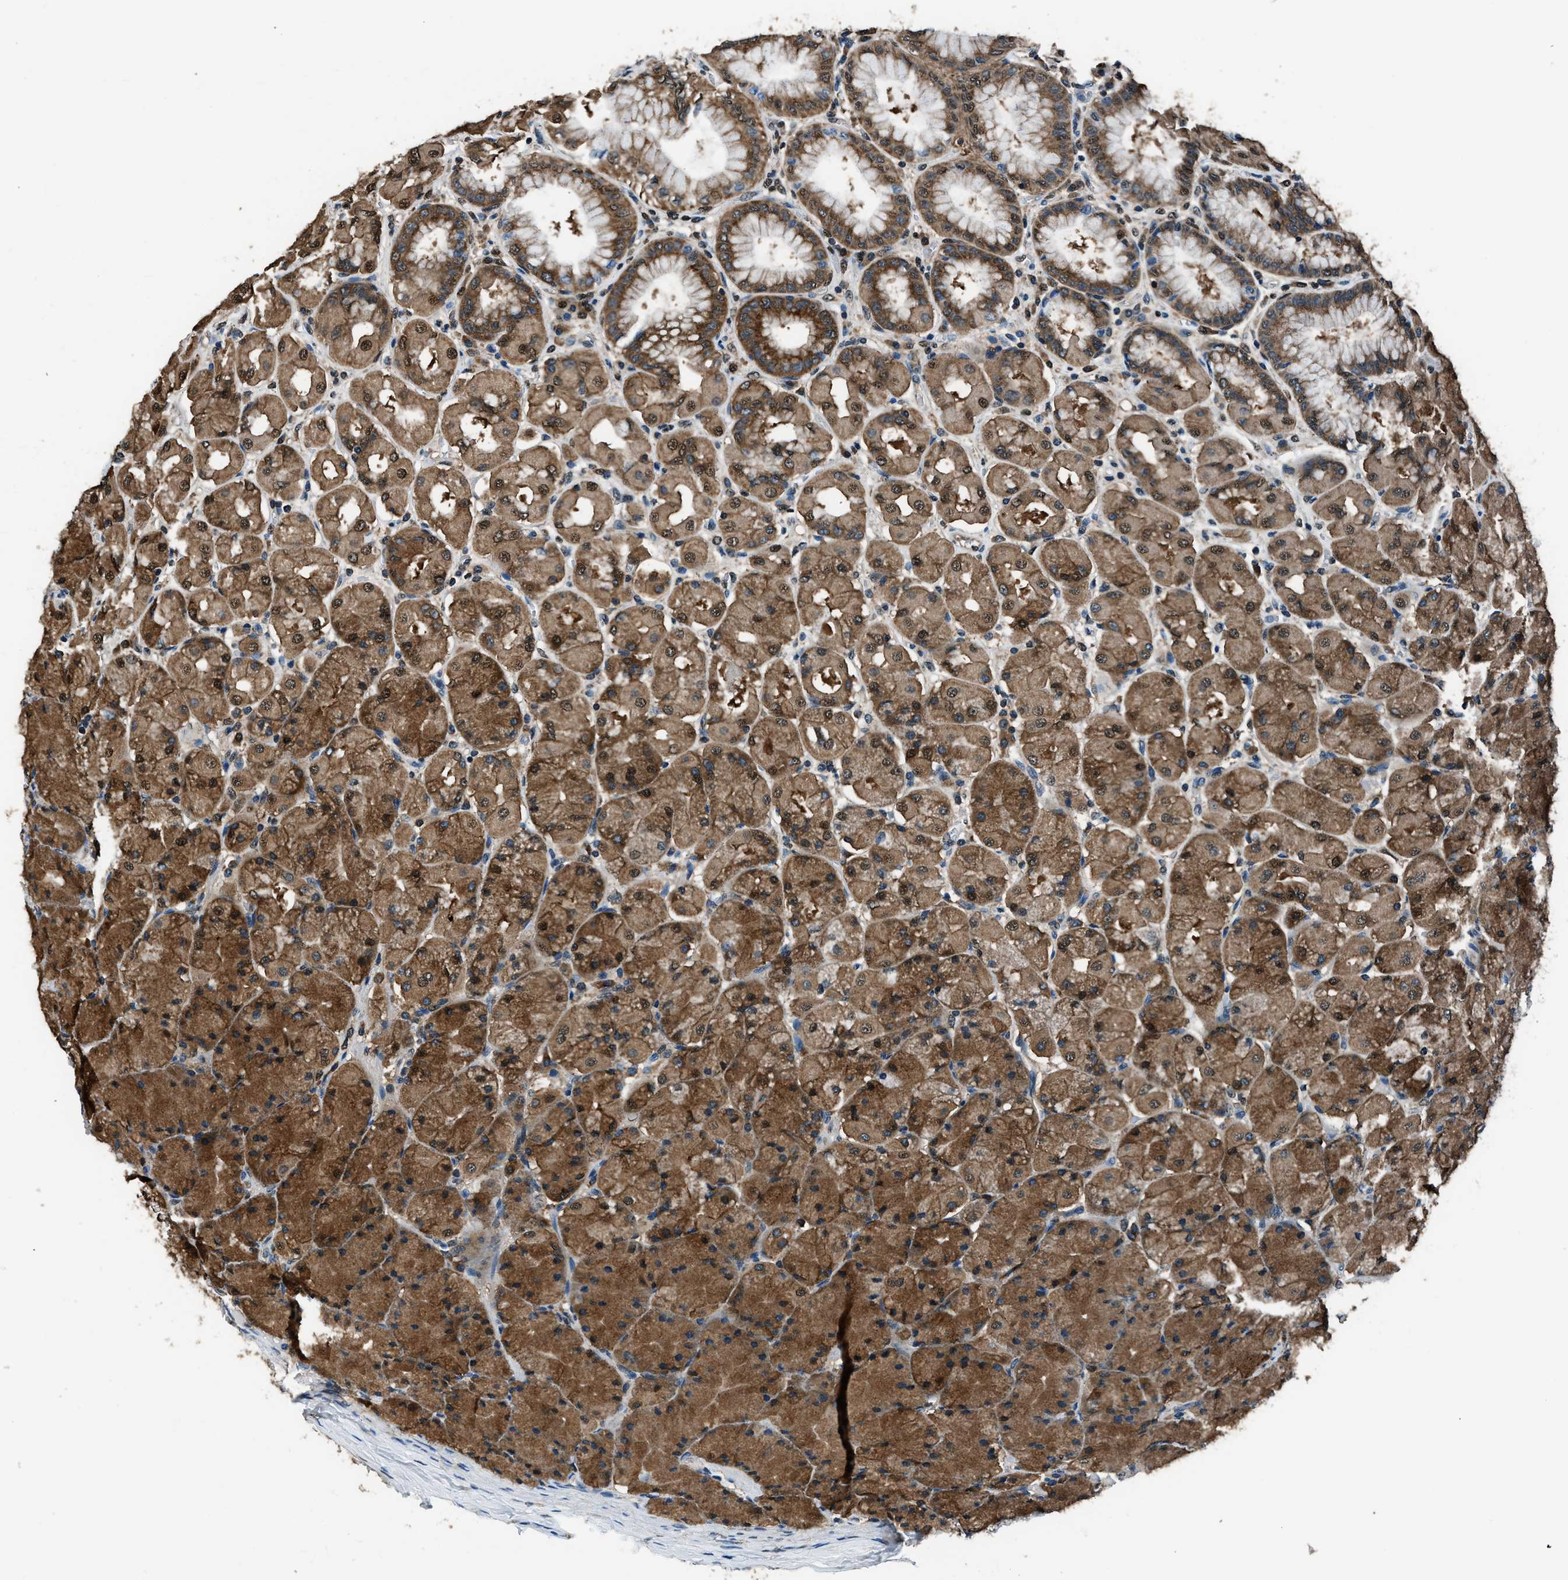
{"staining": {"intensity": "strong", "quantity": ">75%", "location": "cytoplasmic/membranous"}, "tissue": "stomach", "cell_type": "Glandular cells", "image_type": "normal", "snomed": [{"axis": "morphology", "description": "Normal tissue, NOS"}, {"axis": "topography", "description": "Stomach, upper"}], "caption": "Immunohistochemical staining of unremarkable human stomach shows high levels of strong cytoplasmic/membranous staining in about >75% of glandular cells.", "gene": "ARFGAP2", "patient": {"sex": "female", "age": 56}}